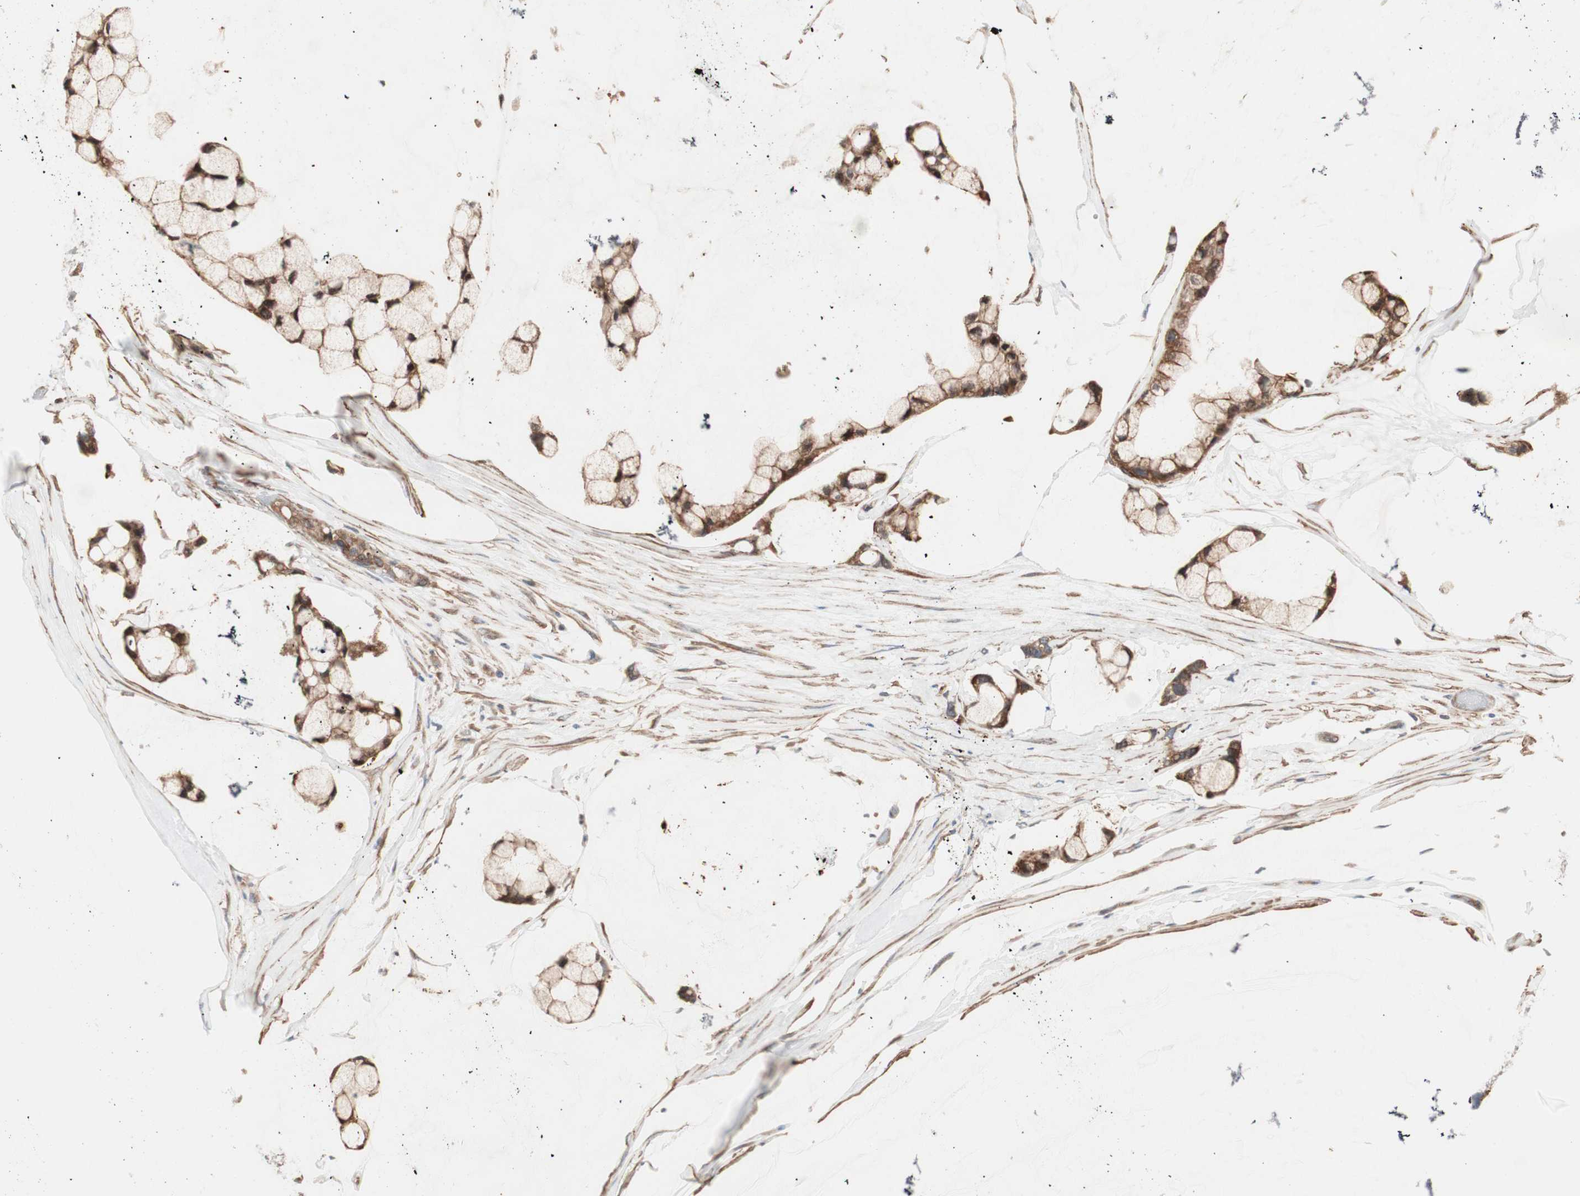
{"staining": {"intensity": "strong", "quantity": ">75%", "location": "cytoplasmic/membranous"}, "tissue": "ovarian cancer", "cell_type": "Tumor cells", "image_type": "cancer", "snomed": [{"axis": "morphology", "description": "Cystadenocarcinoma, mucinous, NOS"}, {"axis": "topography", "description": "Ovary"}], "caption": "Ovarian cancer (mucinous cystadenocarcinoma) stained with IHC shows strong cytoplasmic/membranous expression in about >75% of tumor cells. (brown staining indicates protein expression, while blue staining denotes nuclei).", "gene": "ALG5", "patient": {"sex": "female", "age": 39}}